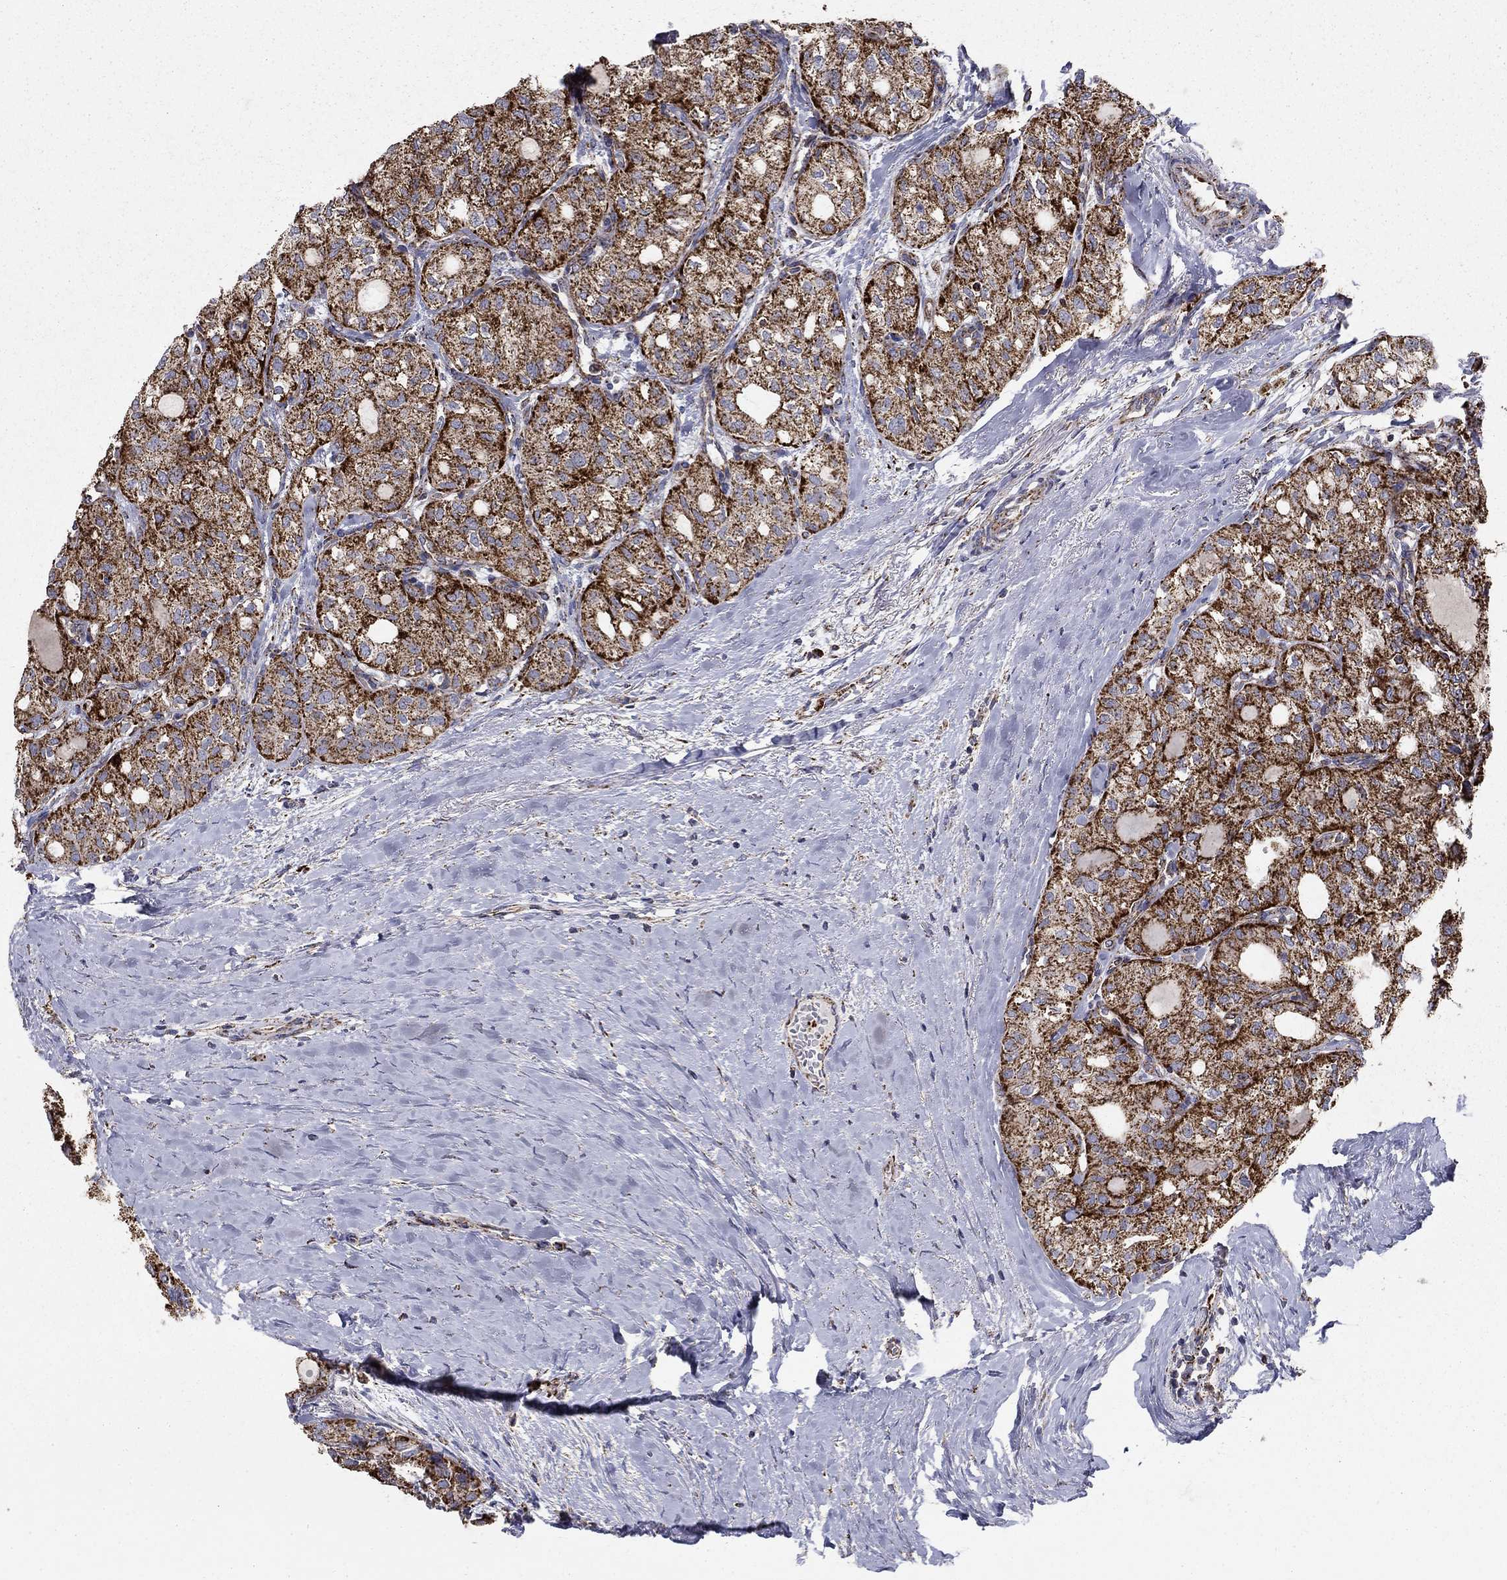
{"staining": {"intensity": "strong", "quantity": ">75%", "location": "cytoplasmic/membranous"}, "tissue": "thyroid cancer", "cell_type": "Tumor cells", "image_type": "cancer", "snomed": [{"axis": "morphology", "description": "Follicular adenoma carcinoma, NOS"}, {"axis": "topography", "description": "Thyroid gland"}], "caption": "DAB (3,3'-diaminobenzidine) immunohistochemical staining of human thyroid cancer shows strong cytoplasmic/membranous protein expression in about >75% of tumor cells.", "gene": "GCSH", "patient": {"sex": "male", "age": 75}}